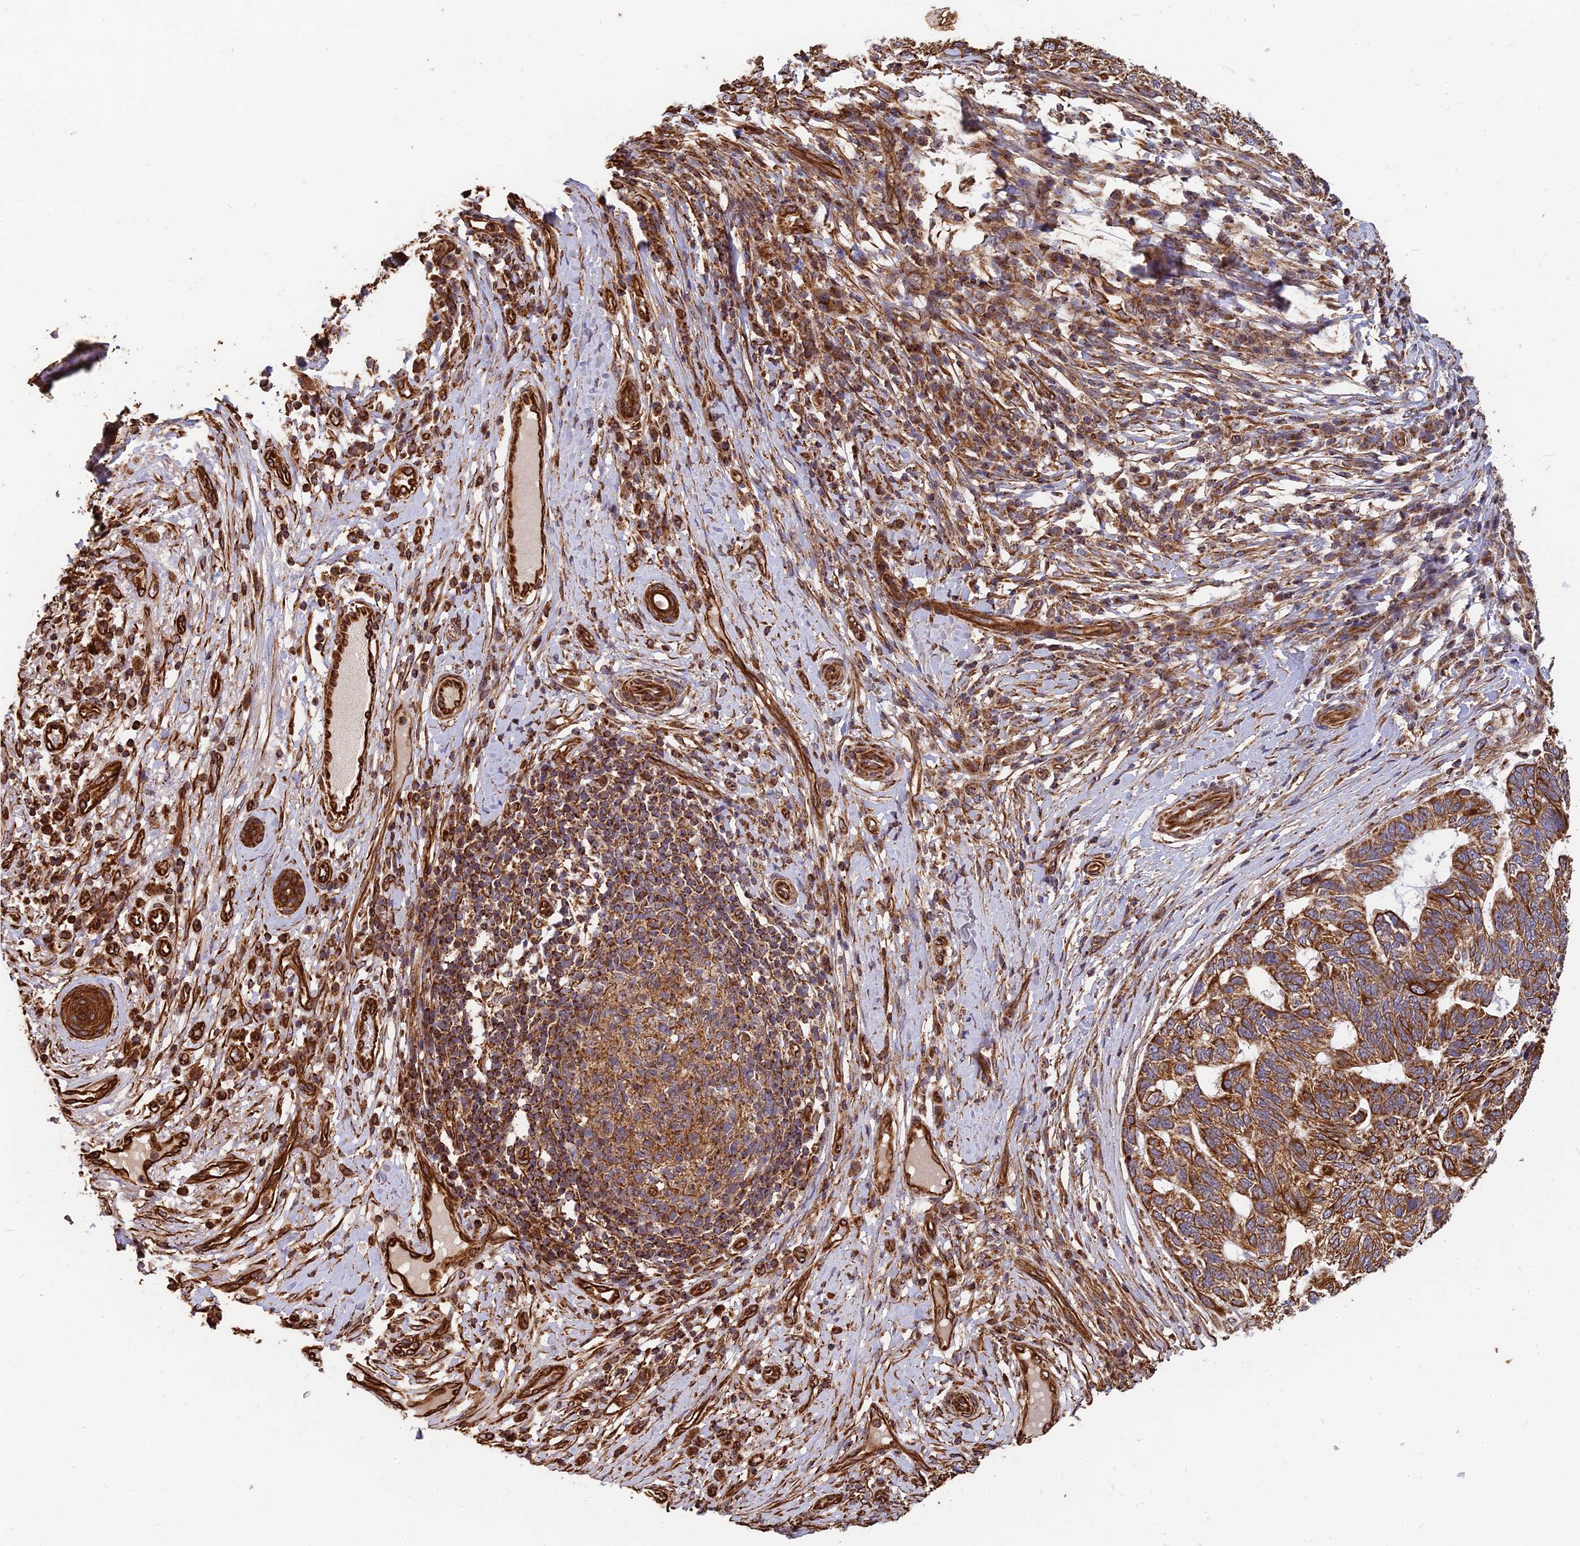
{"staining": {"intensity": "strong", "quantity": ">75%", "location": "cytoplasmic/membranous"}, "tissue": "skin cancer", "cell_type": "Tumor cells", "image_type": "cancer", "snomed": [{"axis": "morphology", "description": "Basal cell carcinoma"}, {"axis": "topography", "description": "Skin"}], "caption": "Basal cell carcinoma (skin) stained with a brown dye demonstrates strong cytoplasmic/membranous positive staining in about >75% of tumor cells.", "gene": "DSTYK", "patient": {"sex": "female", "age": 65}}